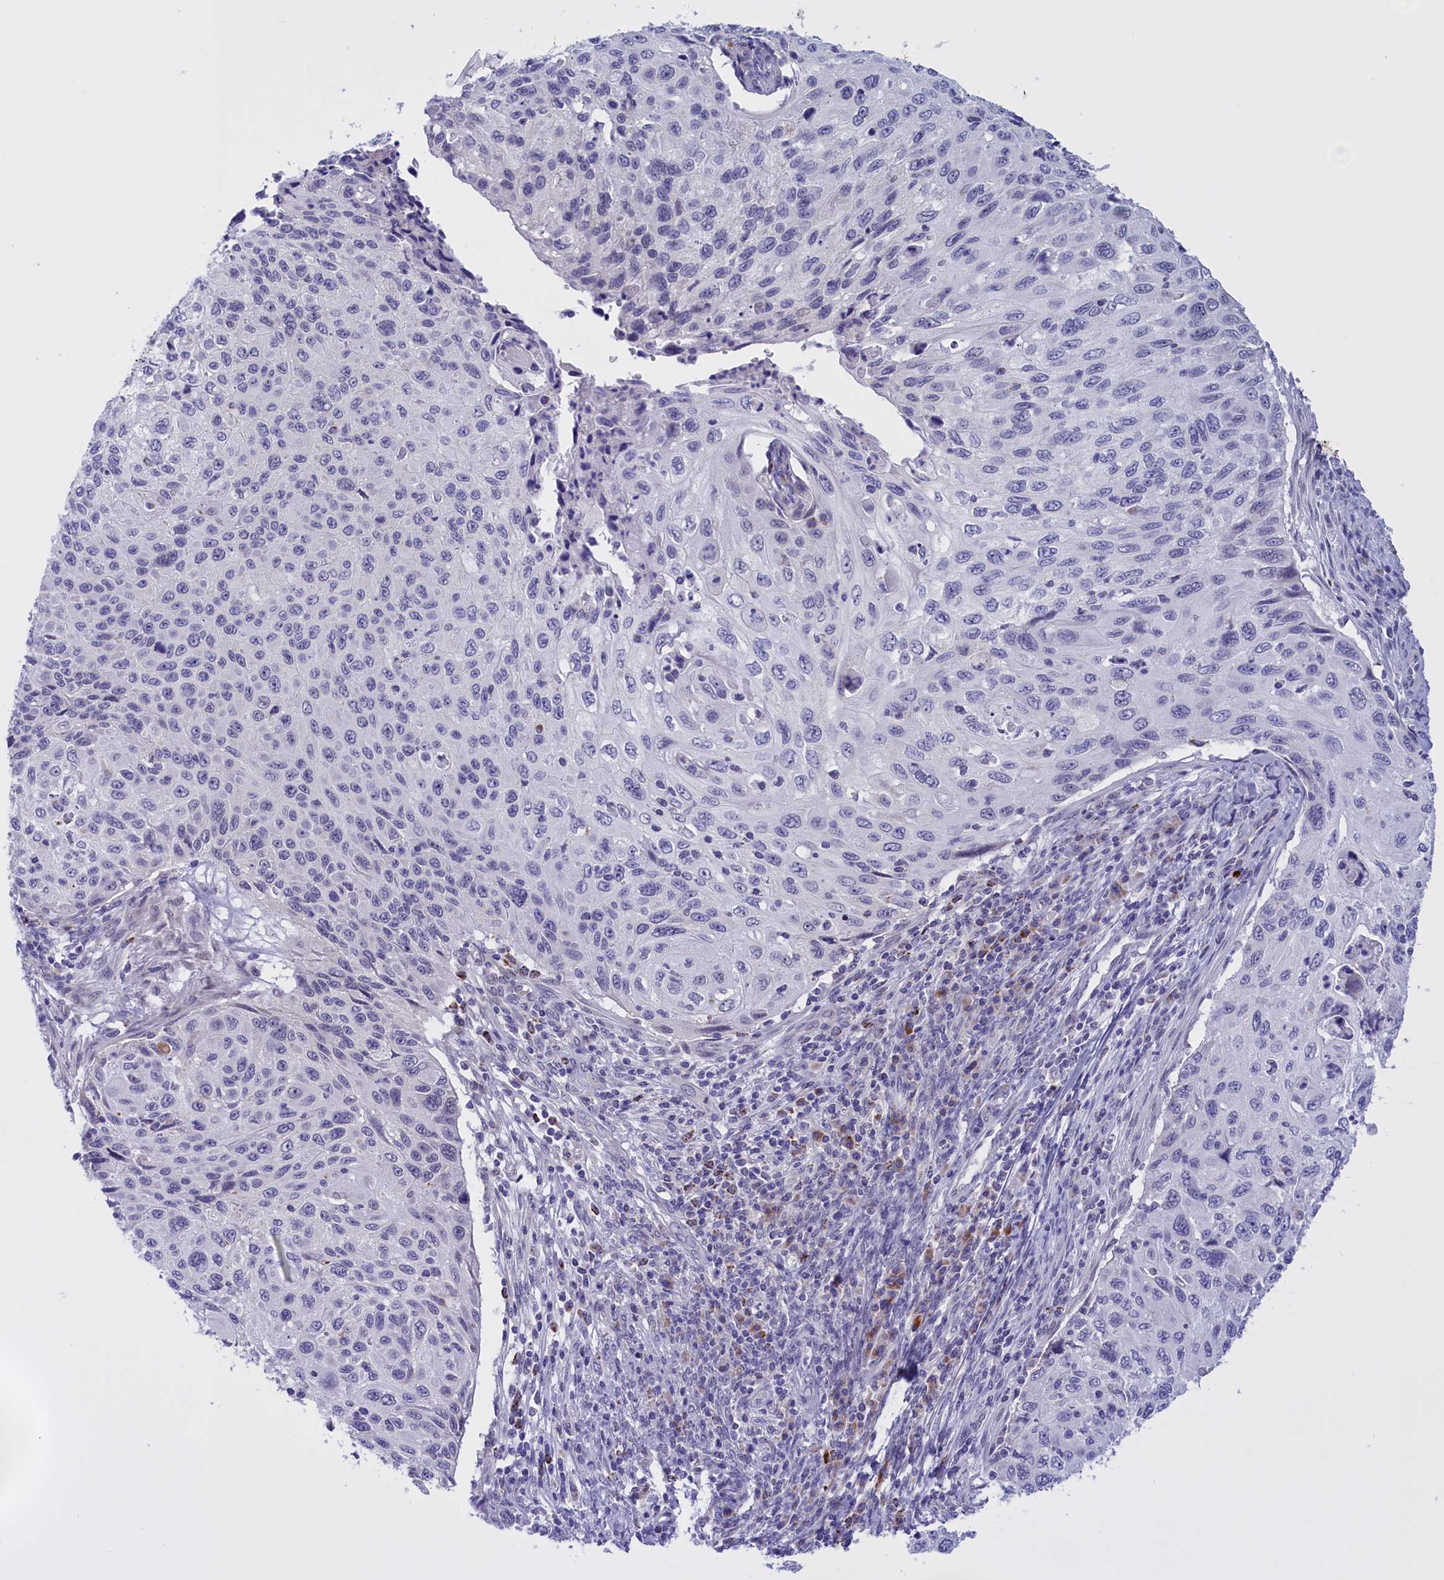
{"staining": {"intensity": "negative", "quantity": "none", "location": "none"}, "tissue": "cervical cancer", "cell_type": "Tumor cells", "image_type": "cancer", "snomed": [{"axis": "morphology", "description": "Squamous cell carcinoma, NOS"}, {"axis": "topography", "description": "Cervix"}], "caption": "Squamous cell carcinoma (cervical) stained for a protein using IHC exhibits no expression tumor cells.", "gene": "FAM149B1", "patient": {"sex": "female", "age": 70}}